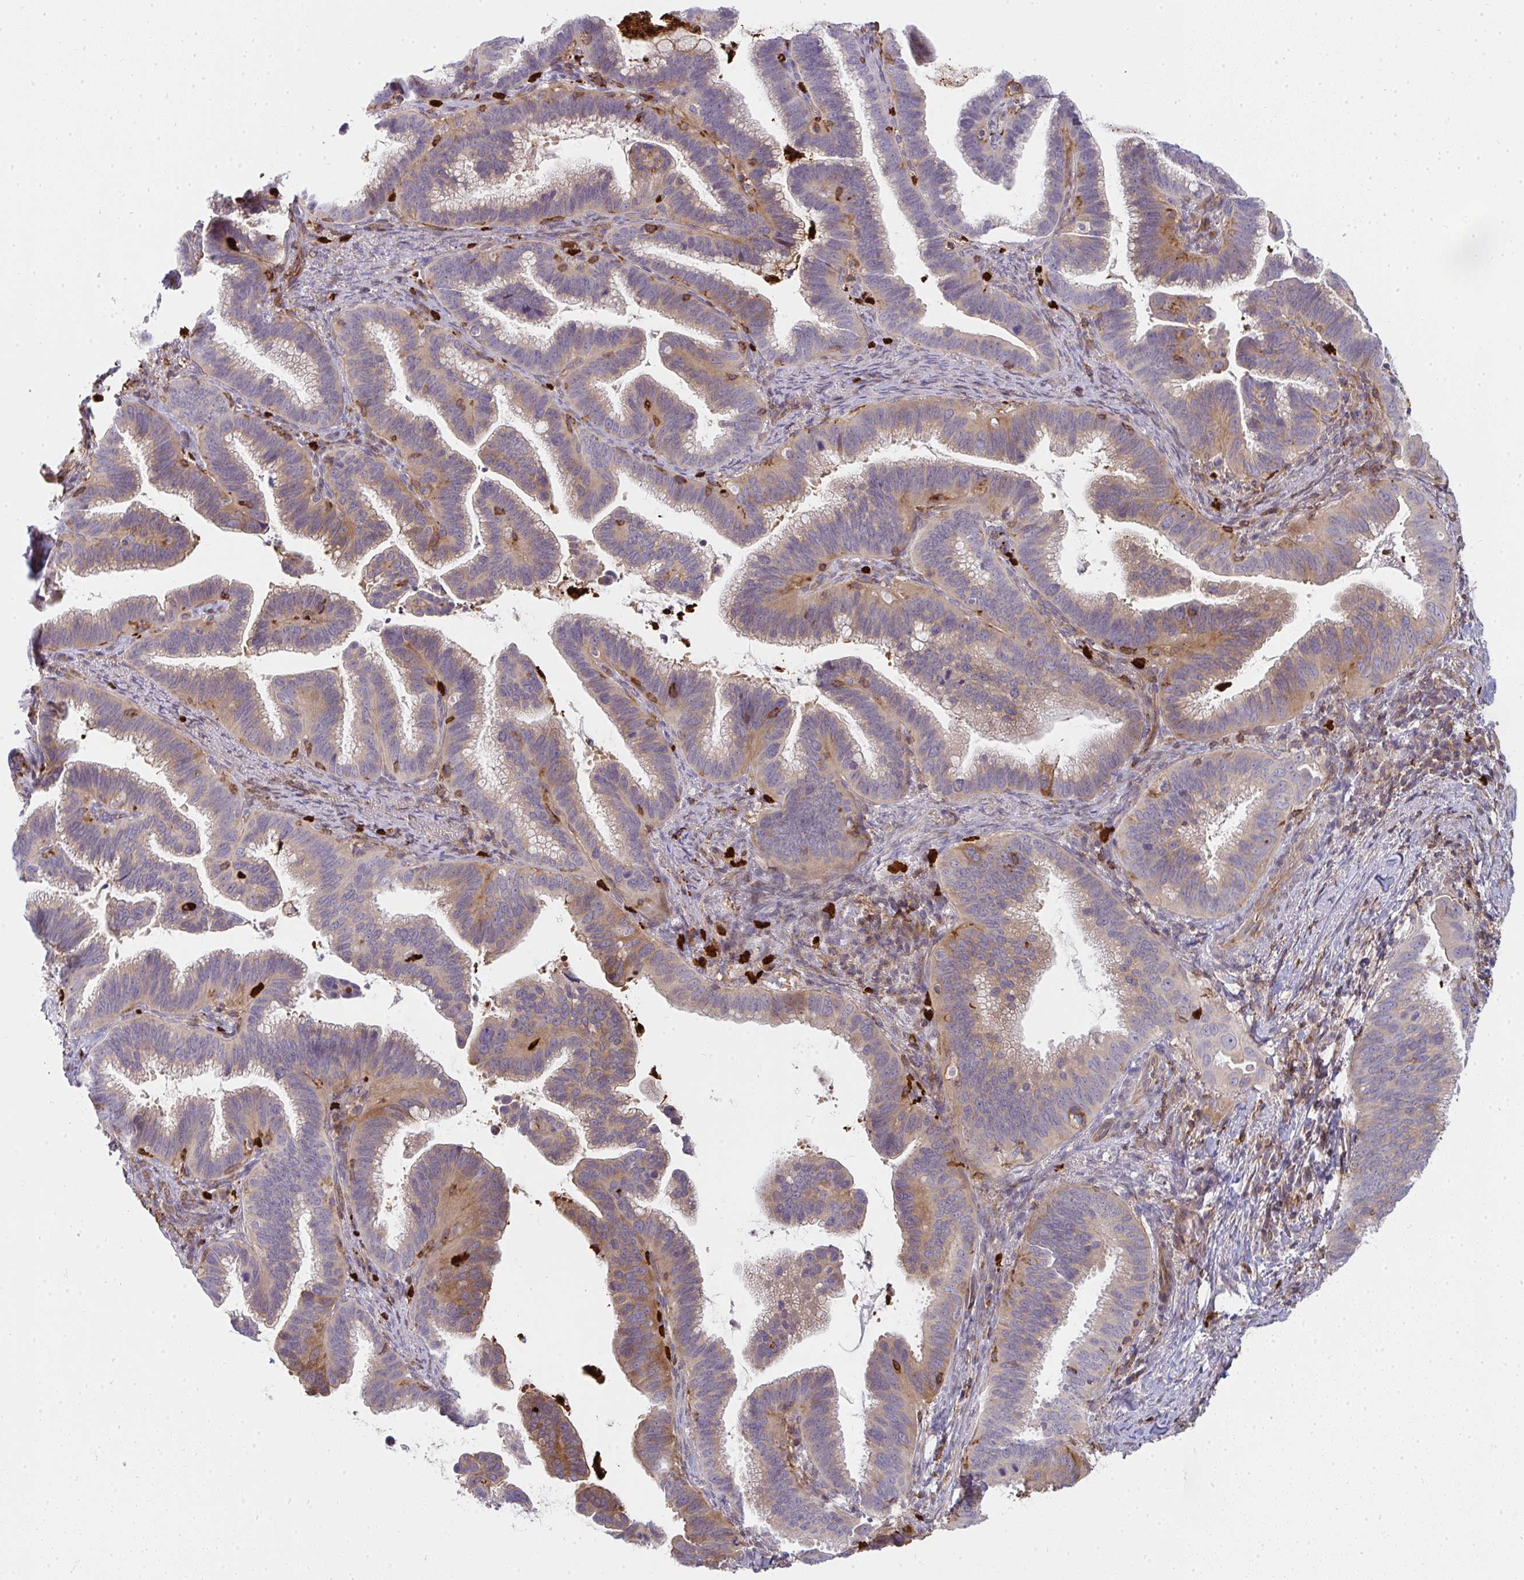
{"staining": {"intensity": "moderate", "quantity": "25%-75%", "location": "cytoplasmic/membranous"}, "tissue": "cervical cancer", "cell_type": "Tumor cells", "image_type": "cancer", "snomed": [{"axis": "morphology", "description": "Adenocarcinoma, NOS"}, {"axis": "topography", "description": "Cervix"}], "caption": "Immunohistochemistry (IHC) of human adenocarcinoma (cervical) reveals medium levels of moderate cytoplasmic/membranous expression in about 25%-75% of tumor cells. (DAB IHC with brightfield microscopy, high magnification).", "gene": "CSF3R", "patient": {"sex": "female", "age": 61}}